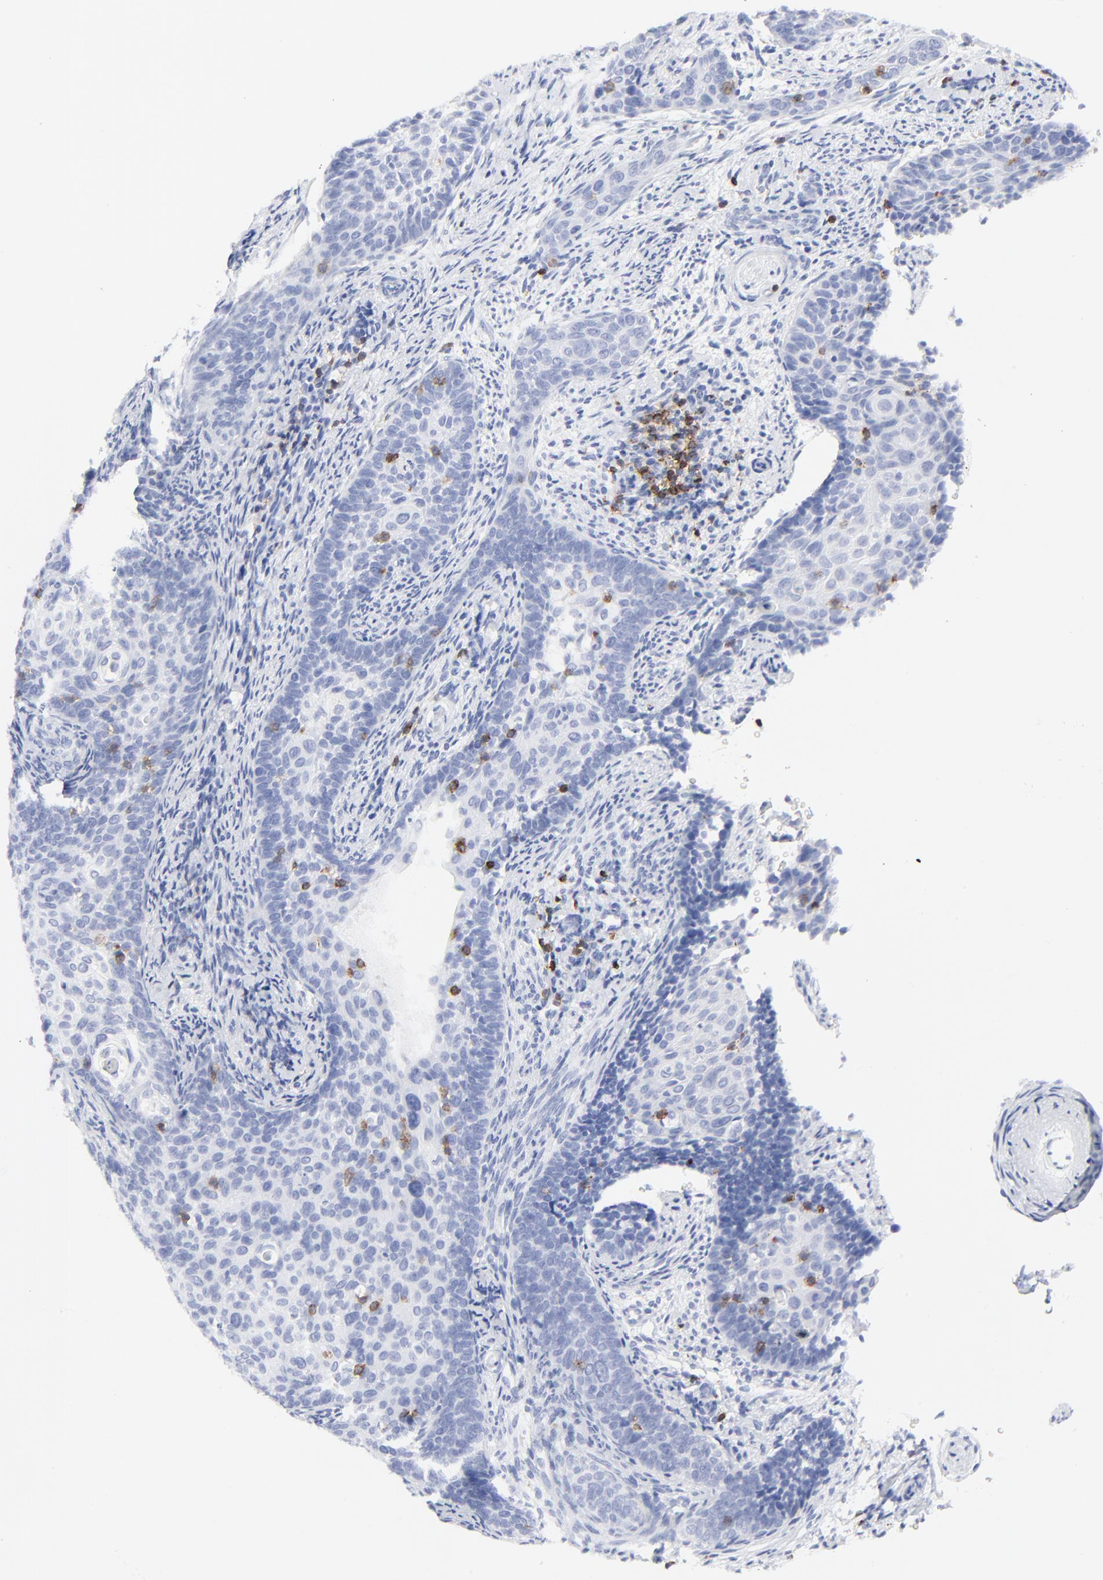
{"staining": {"intensity": "negative", "quantity": "none", "location": "none"}, "tissue": "cervical cancer", "cell_type": "Tumor cells", "image_type": "cancer", "snomed": [{"axis": "morphology", "description": "Squamous cell carcinoma, NOS"}, {"axis": "topography", "description": "Cervix"}], "caption": "An immunohistochemistry histopathology image of cervical cancer is shown. There is no staining in tumor cells of cervical cancer.", "gene": "LCK", "patient": {"sex": "female", "age": 33}}